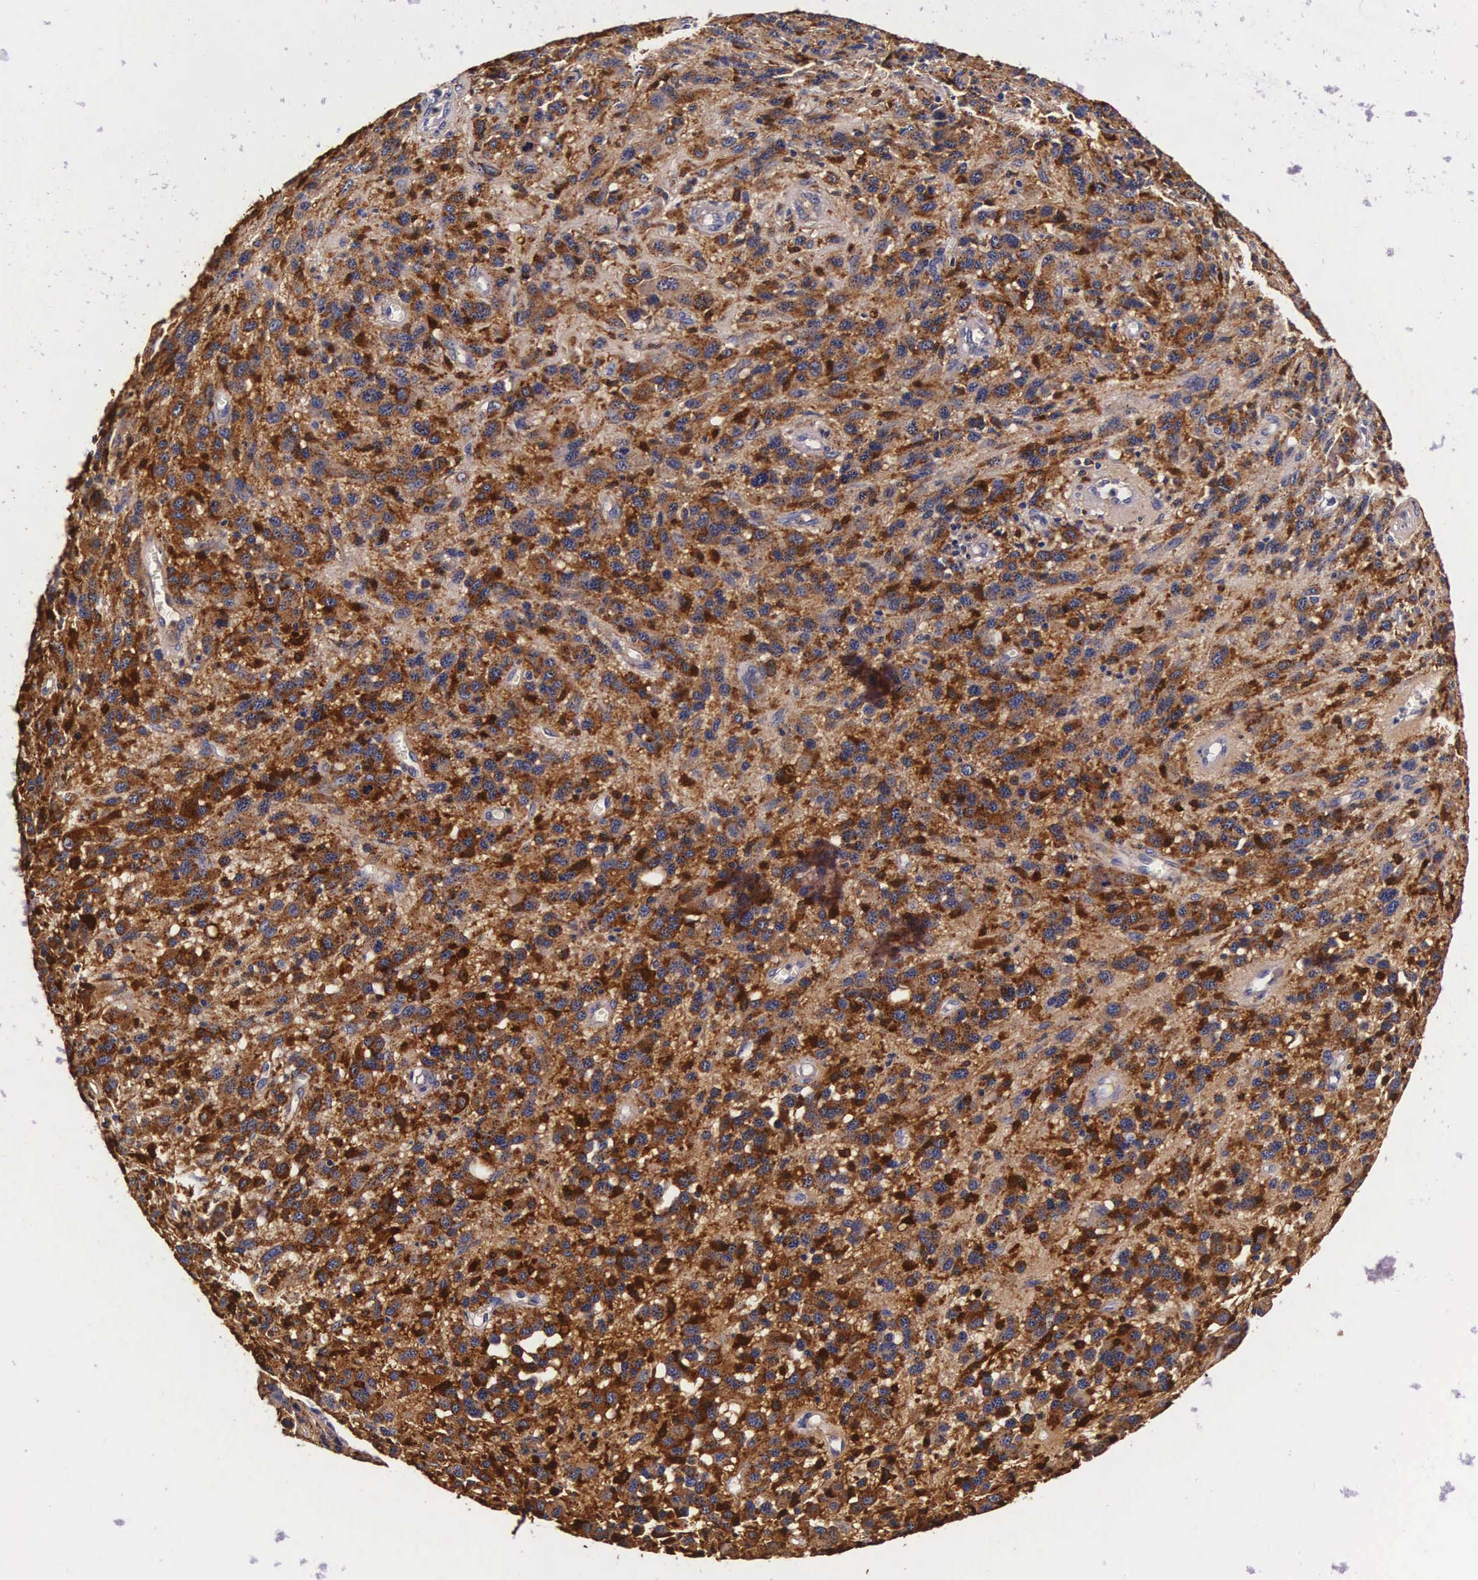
{"staining": {"intensity": "strong", "quantity": ">75%", "location": "cytoplasmic/membranous"}, "tissue": "melanoma", "cell_type": "Tumor cells", "image_type": "cancer", "snomed": [{"axis": "morphology", "description": "Malignant melanoma, NOS"}, {"axis": "topography", "description": "Skin"}], "caption": "Immunohistochemical staining of human melanoma exhibits high levels of strong cytoplasmic/membranous staining in about >75% of tumor cells.", "gene": "CTSB", "patient": {"sex": "male", "age": 51}}